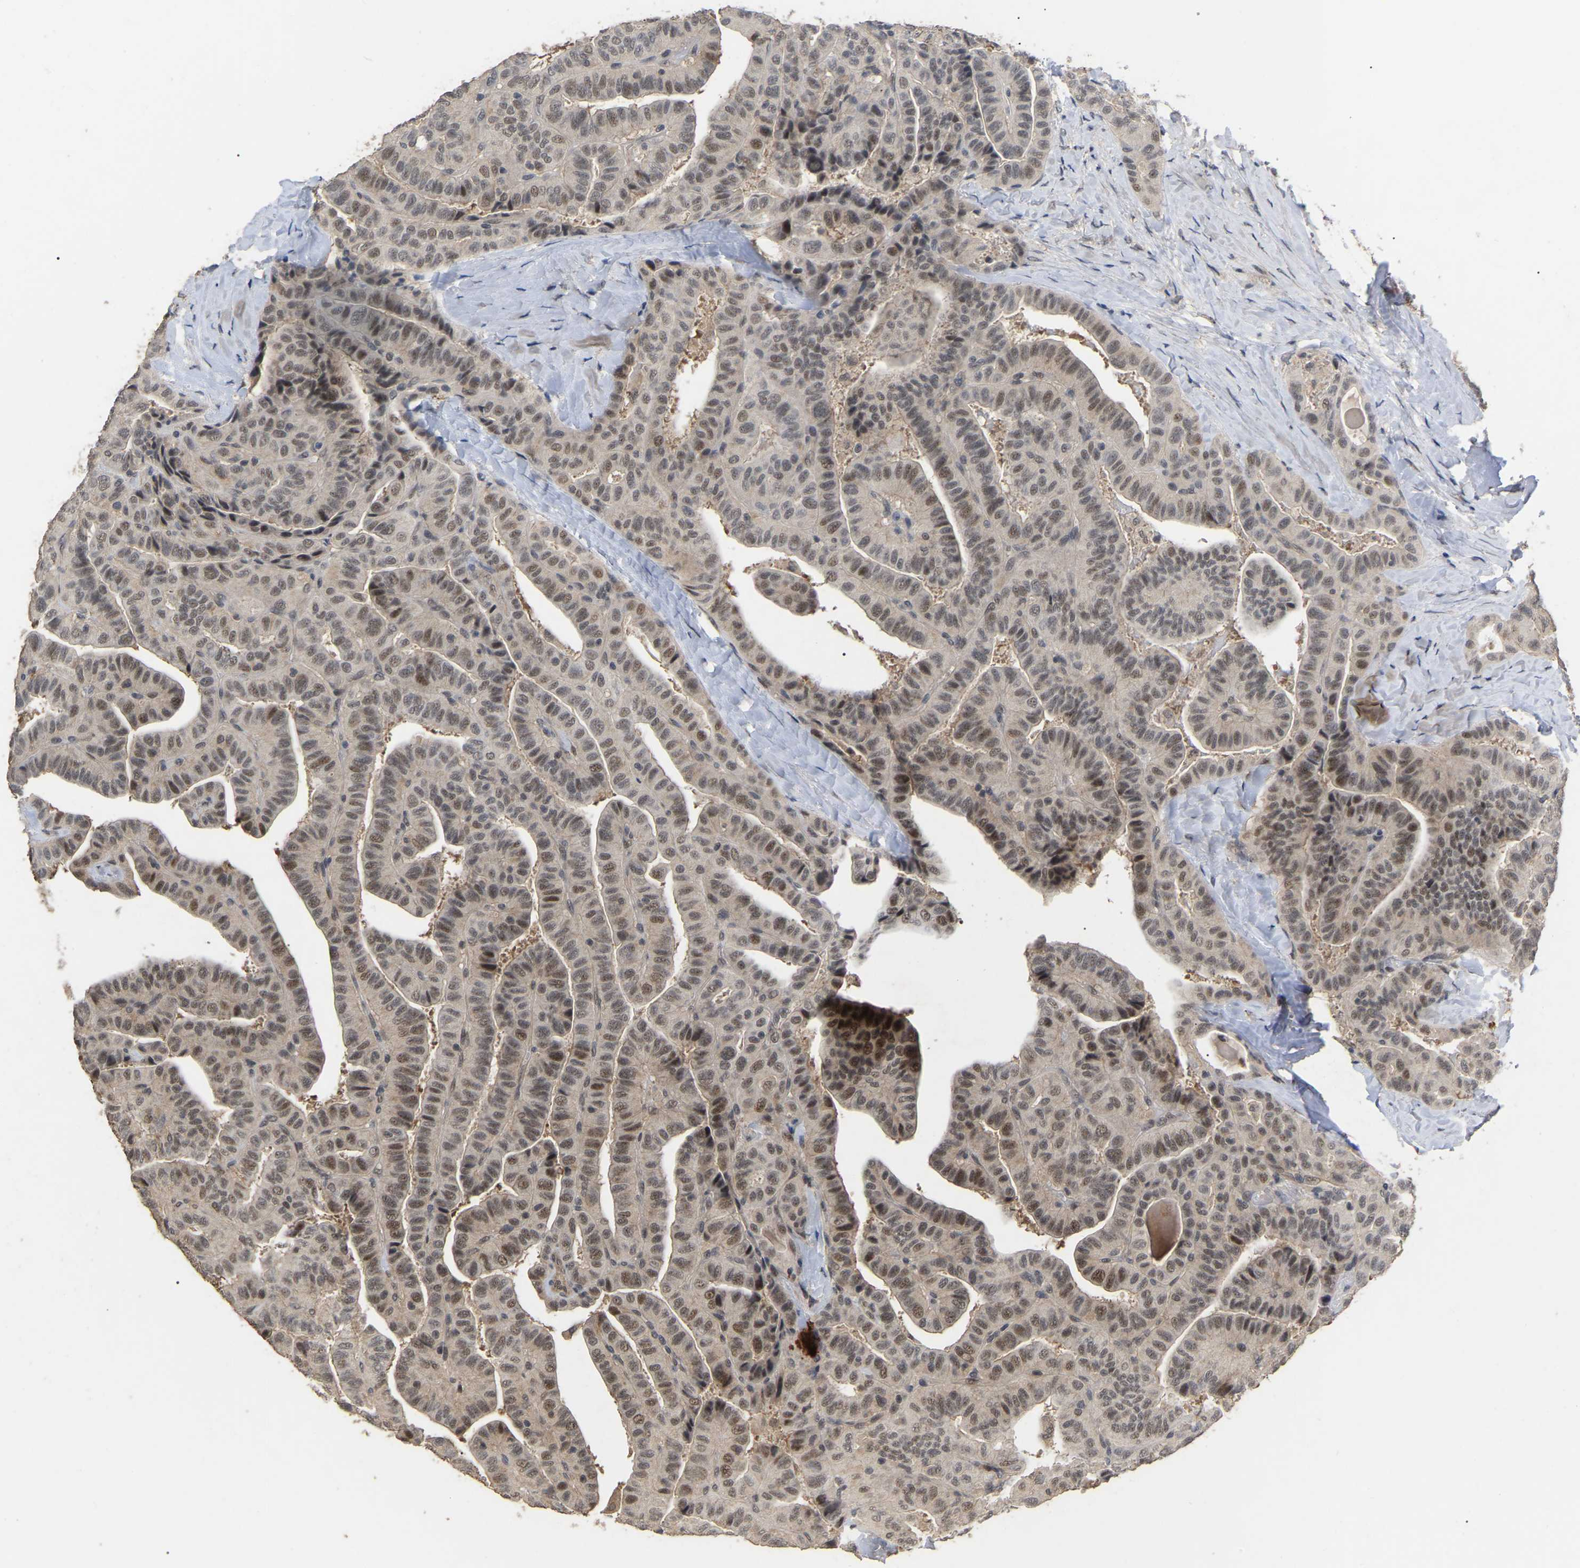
{"staining": {"intensity": "weak", "quantity": ">75%", "location": "nuclear"}, "tissue": "thyroid cancer", "cell_type": "Tumor cells", "image_type": "cancer", "snomed": [{"axis": "morphology", "description": "Papillary adenocarcinoma, NOS"}, {"axis": "topography", "description": "Thyroid gland"}], "caption": "High-magnification brightfield microscopy of papillary adenocarcinoma (thyroid) stained with DAB (3,3'-diaminobenzidine) (brown) and counterstained with hematoxylin (blue). tumor cells exhibit weak nuclear expression is present in about>75% of cells.", "gene": "JAZF1", "patient": {"sex": "male", "age": 77}}